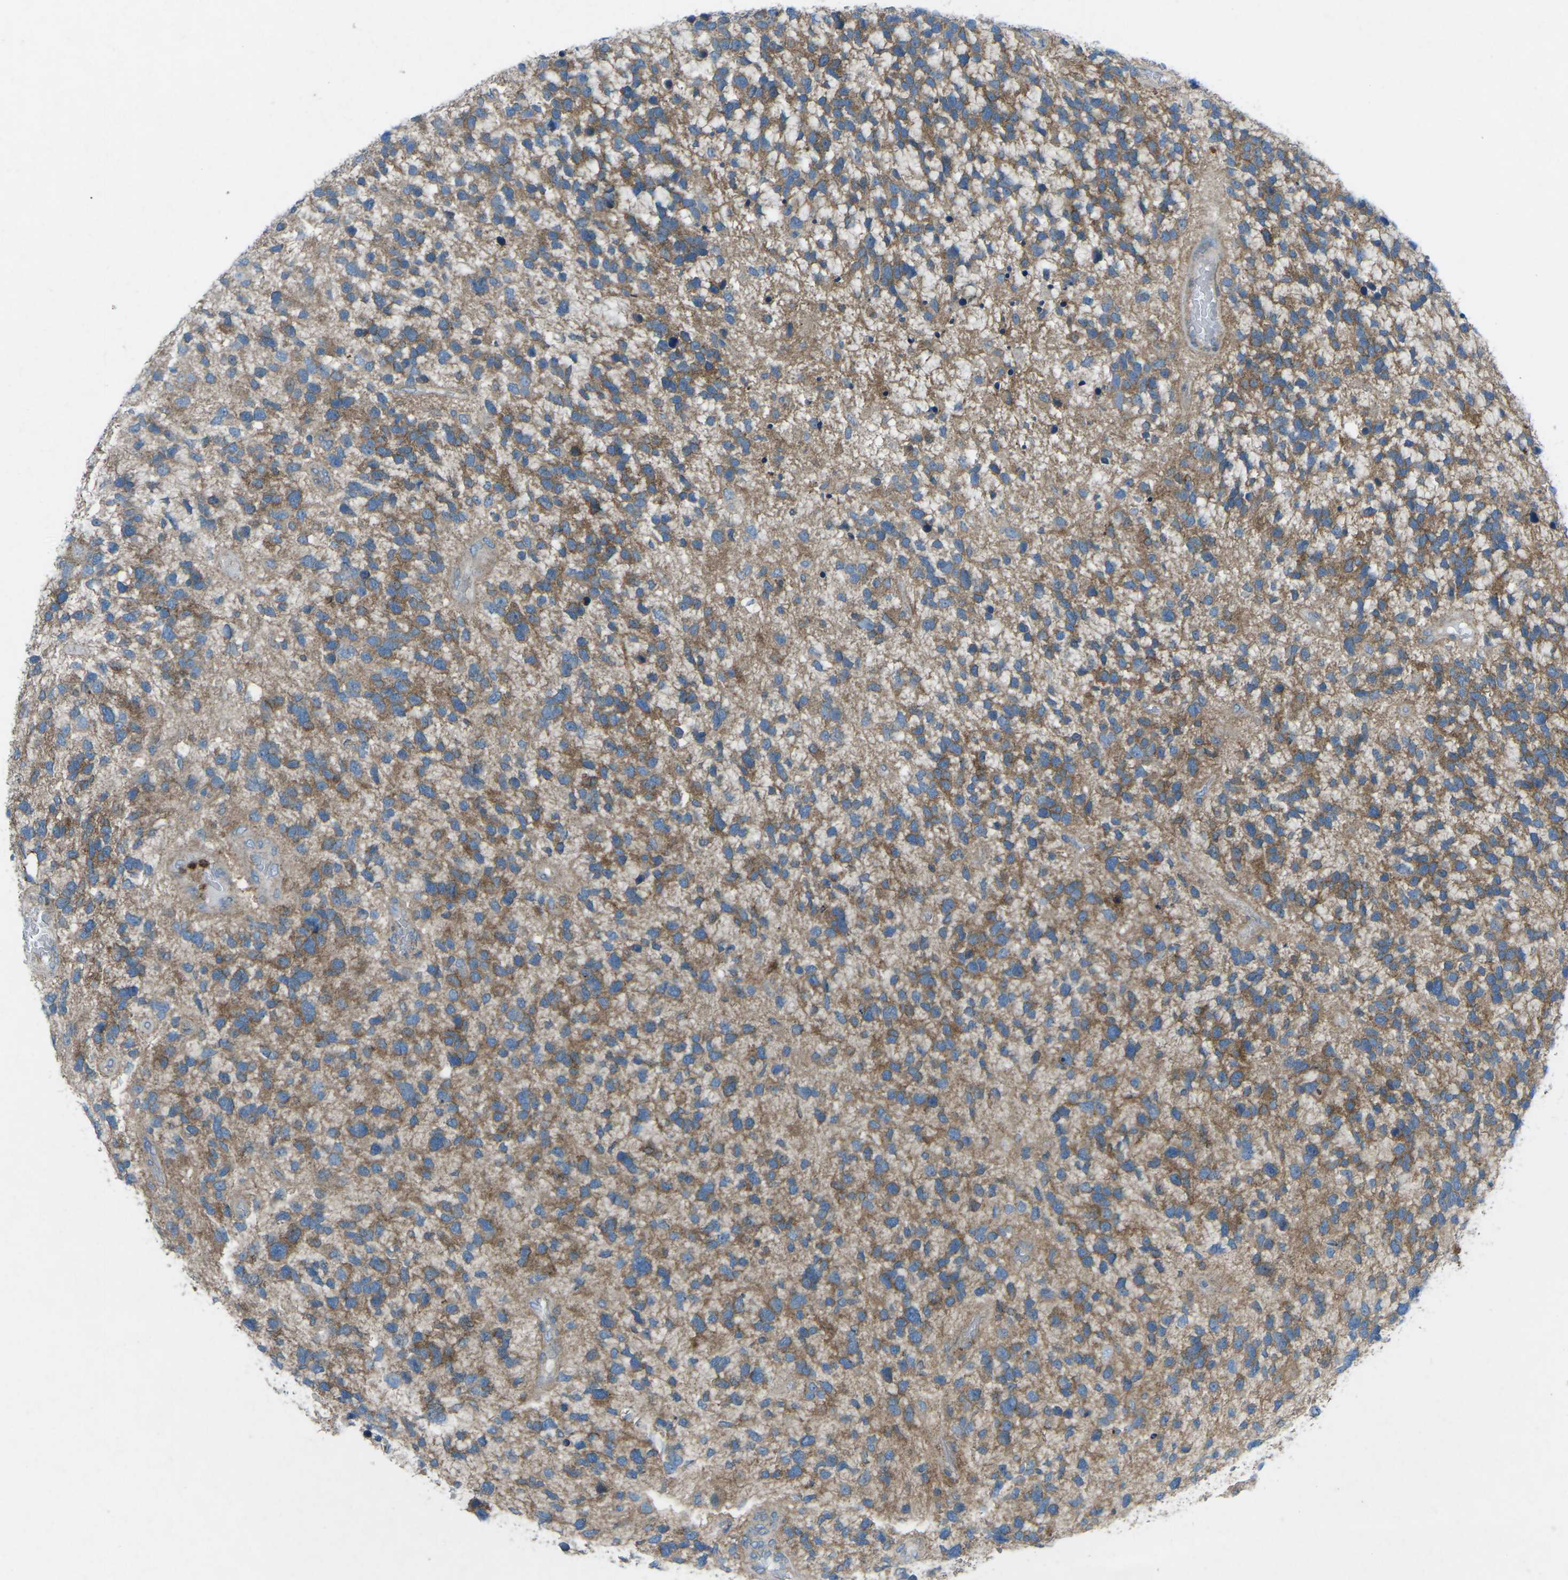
{"staining": {"intensity": "moderate", "quantity": ">75%", "location": "cytoplasmic/membranous"}, "tissue": "glioma", "cell_type": "Tumor cells", "image_type": "cancer", "snomed": [{"axis": "morphology", "description": "Glioma, malignant, High grade"}, {"axis": "topography", "description": "Brain"}], "caption": "The micrograph displays a brown stain indicating the presence of a protein in the cytoplasmic/membranous of tumor cells in malignant high-grade glioma.", "gene": "STK11", "patient": {"sex": "female", "age": 58}}